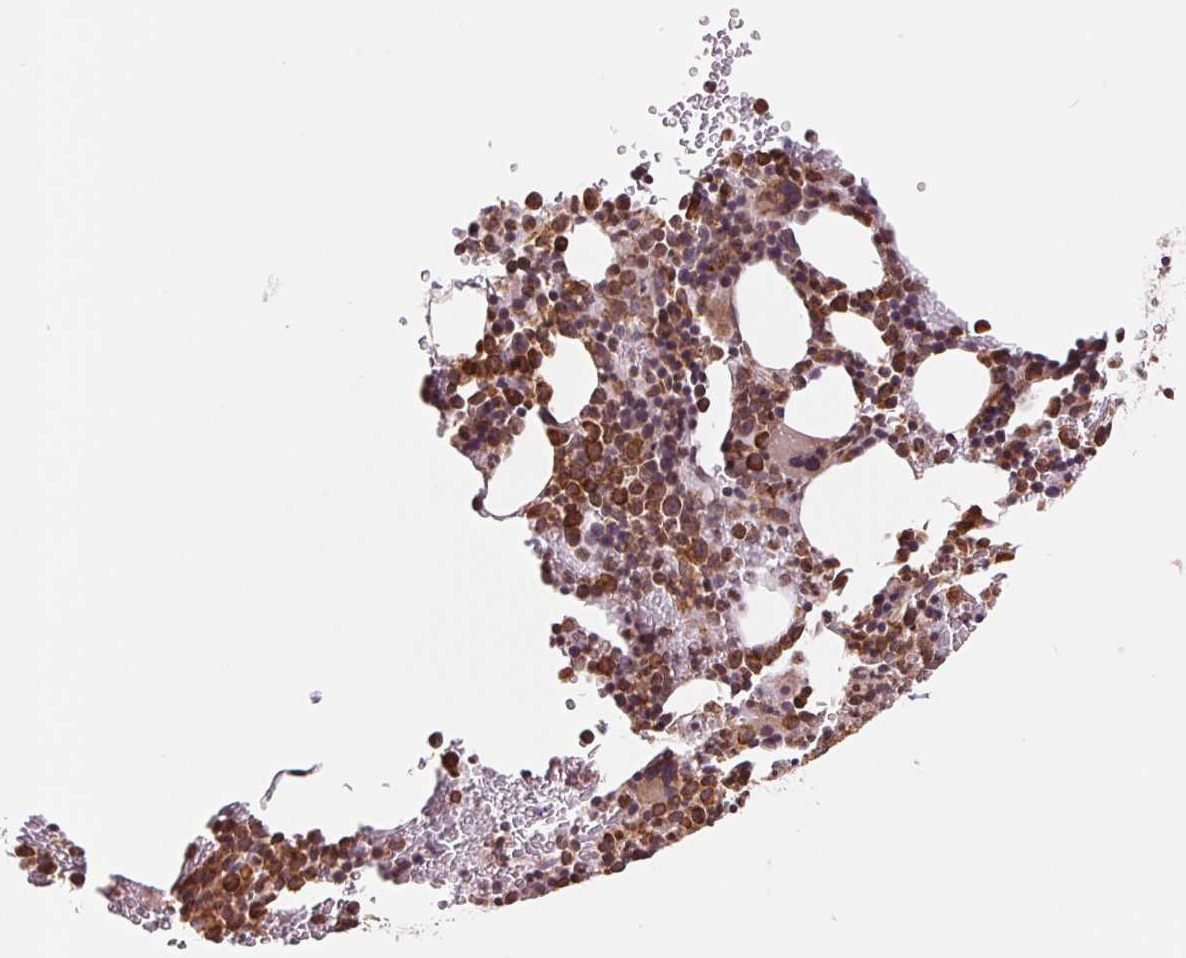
{"staining": {"intensity": "moderate", "quantity": "25%-75%", "location": "cytoplasmic/membranous"}, "tissue": "bone marrow", "cell_type": "Hematopoietic cells", "image_type": "normal", "snomed": [{"axis": "morphology", "description": "Normal tissue, NOS"}, {"axis": "topography", "description": "Bone marrow"}], "caption": "Immunohistochemical staining of benign human bone marrow exhibits 25%-75% levels of moderate cytoplasmic/membranous protein staining in about 25%-75% of hematopoietic cells. (Brightfield microscopy of DAB IHC at high magnification).", "gene": "RPN1", "patient": {"sex": "male", "age": 63}}